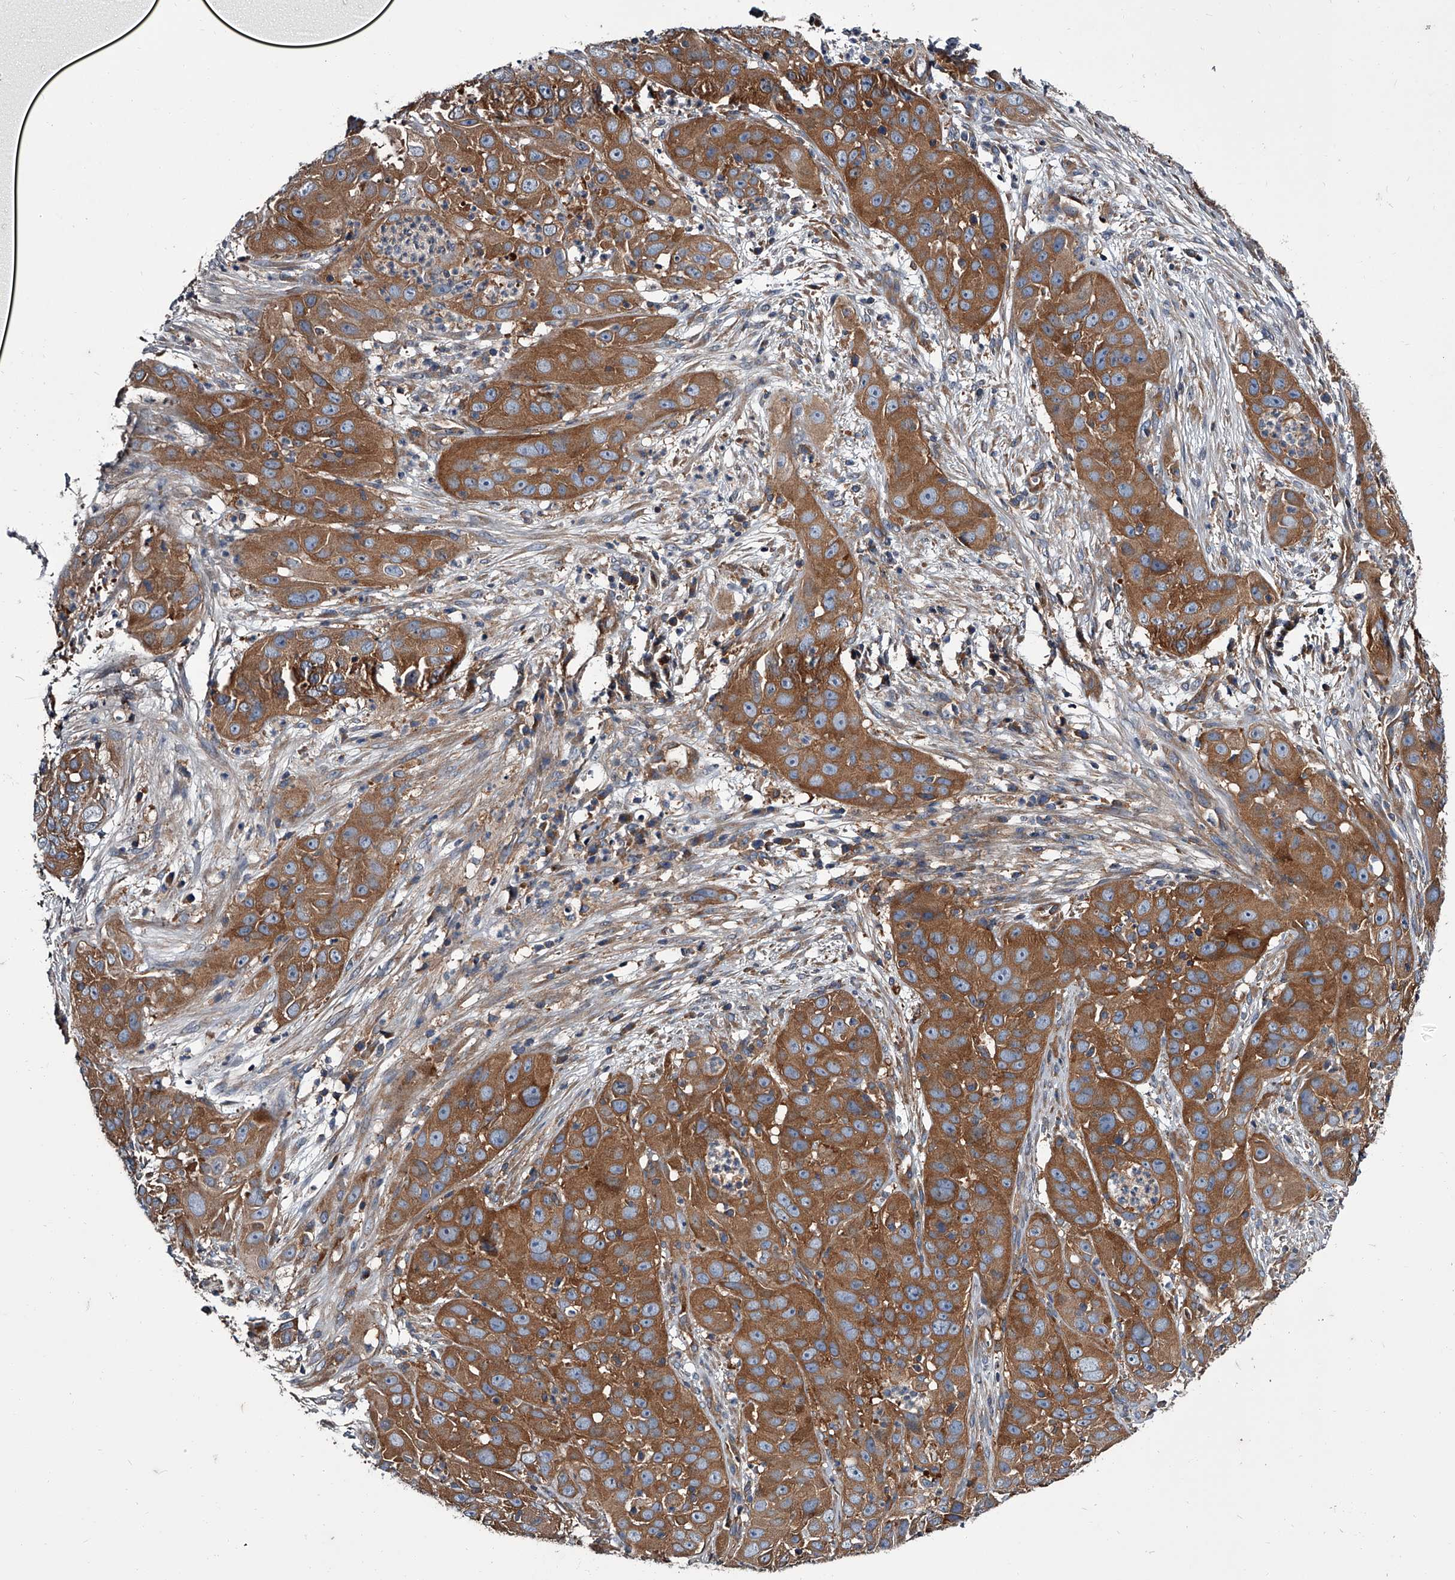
{"staining": {"intensity": "strong", "quantity": ">75%", "location": "cytoplasmic/membranous"}, "tissue": "cervical cancer", "cell_type": "Tumor cells", "image_type": "cancer", "snomed": [{"axis": "morphology", "description": "Squamous cell carcinoma, NOS"}, {"axis": "topography", "description": "Cervix"}], "caption": "Immunohistochemical staining of cervical cancer demonstrates strong cytoplasmic/membranous protein positivity in about >75% of tumor cells. The staining was performed using DAB (3,3'-diaminobenzidine) to visualize the protein expression in brown, while the nuclei were stained in blue with hematoxylin (Magnification: 20x).", "gene": "GAPVD1", "patient": {"sex": "female", "age": 32}}